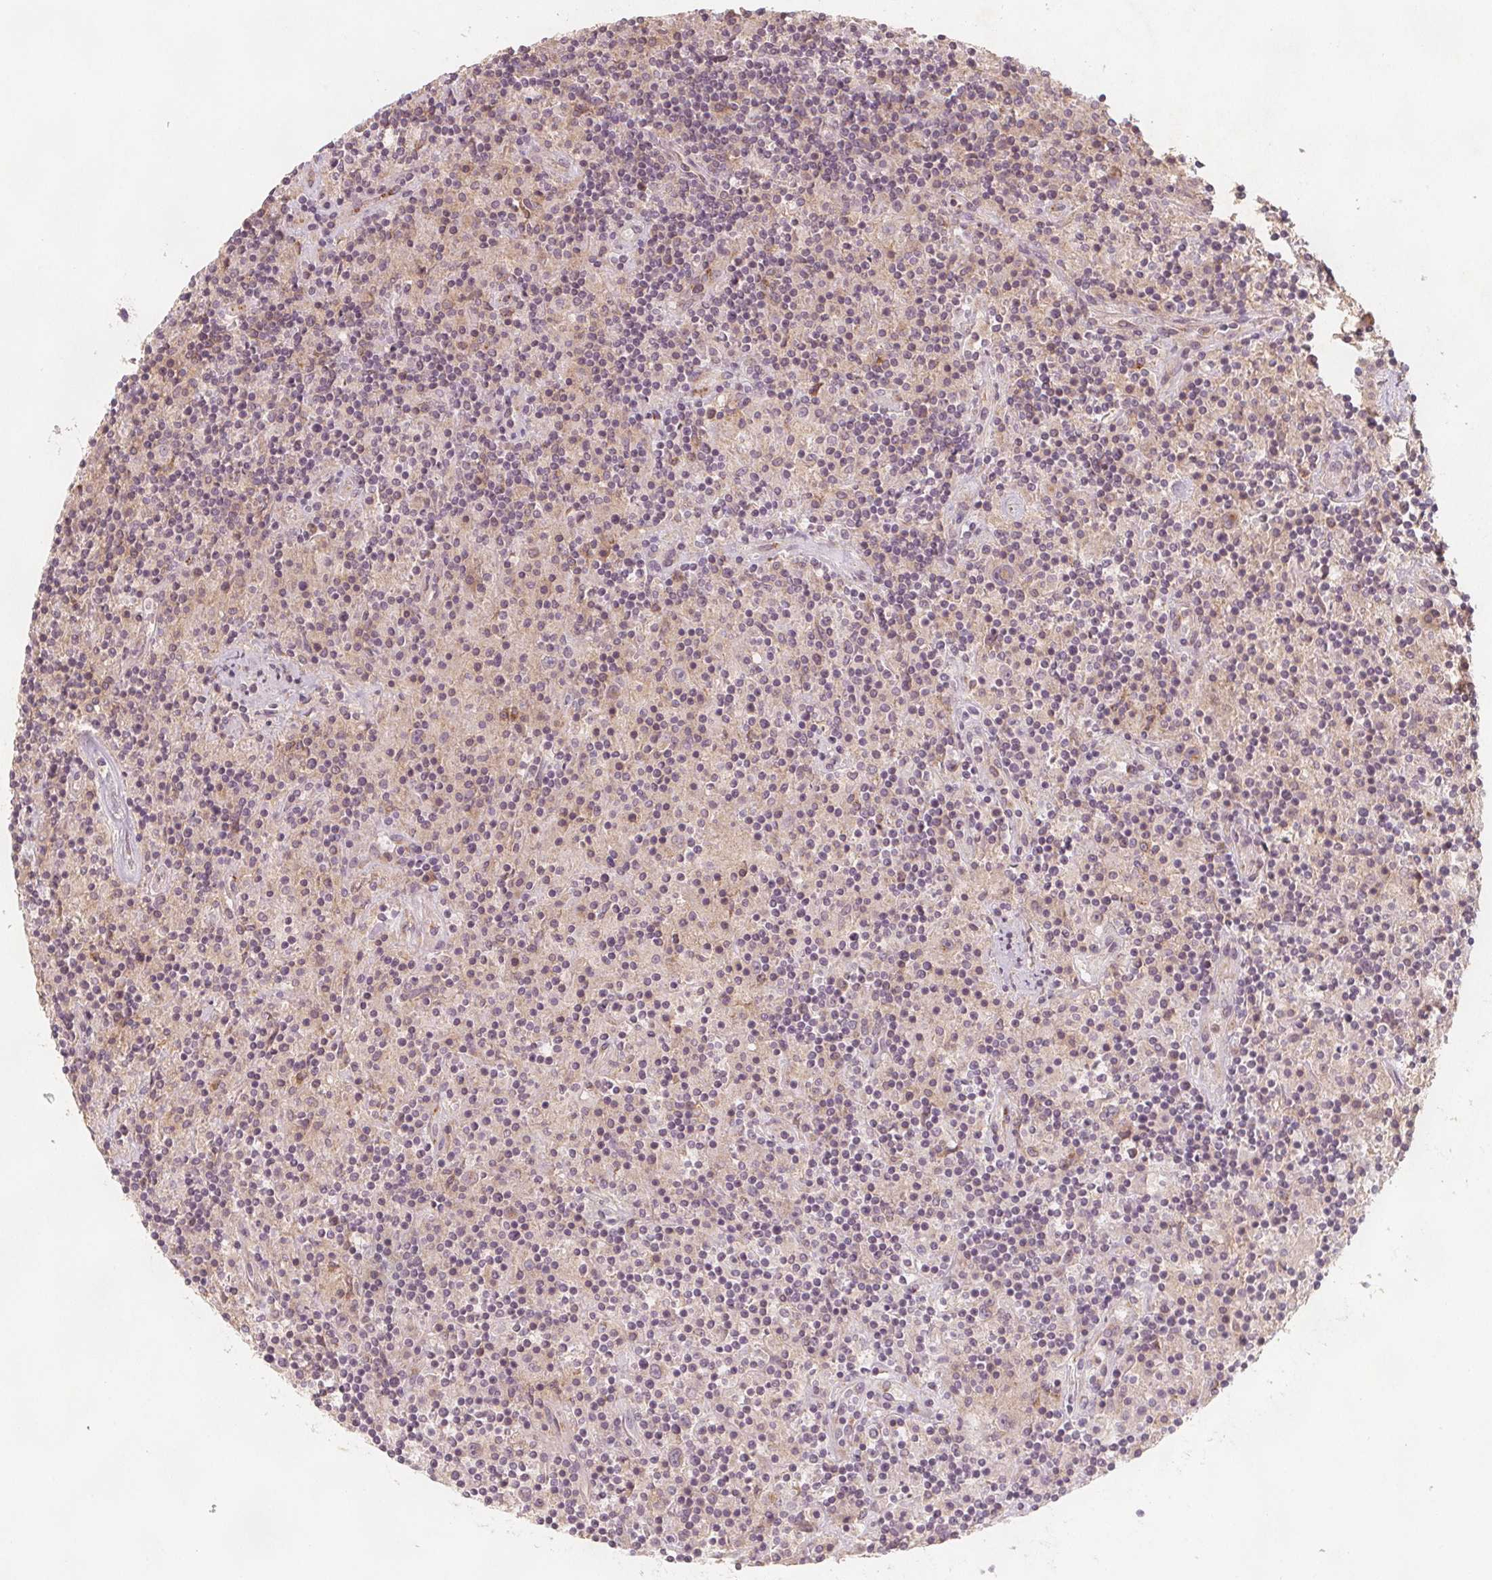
{"staining": {"intensity": "weak", "quantity": "25%-75%", "location": "cytoplasmic/membranous"}, "tissue": "lymphoma", "cell_type": "Tumor cells", "image_type": "cancer", "snomed": [{"axis": "morphology", "description": "Hodgkin's disease, NOS"}, {"axis": "topography", "description": "Lymph node"}], "caption": "Hodgkin's disease stained with DAB IHC demonstrates low levels of weak cytoplasmic/membranous expression in approximately 25%-75% of tumor cells.", "gene": "NCSTN", "patient": {"sex": "male", "age": 70}}